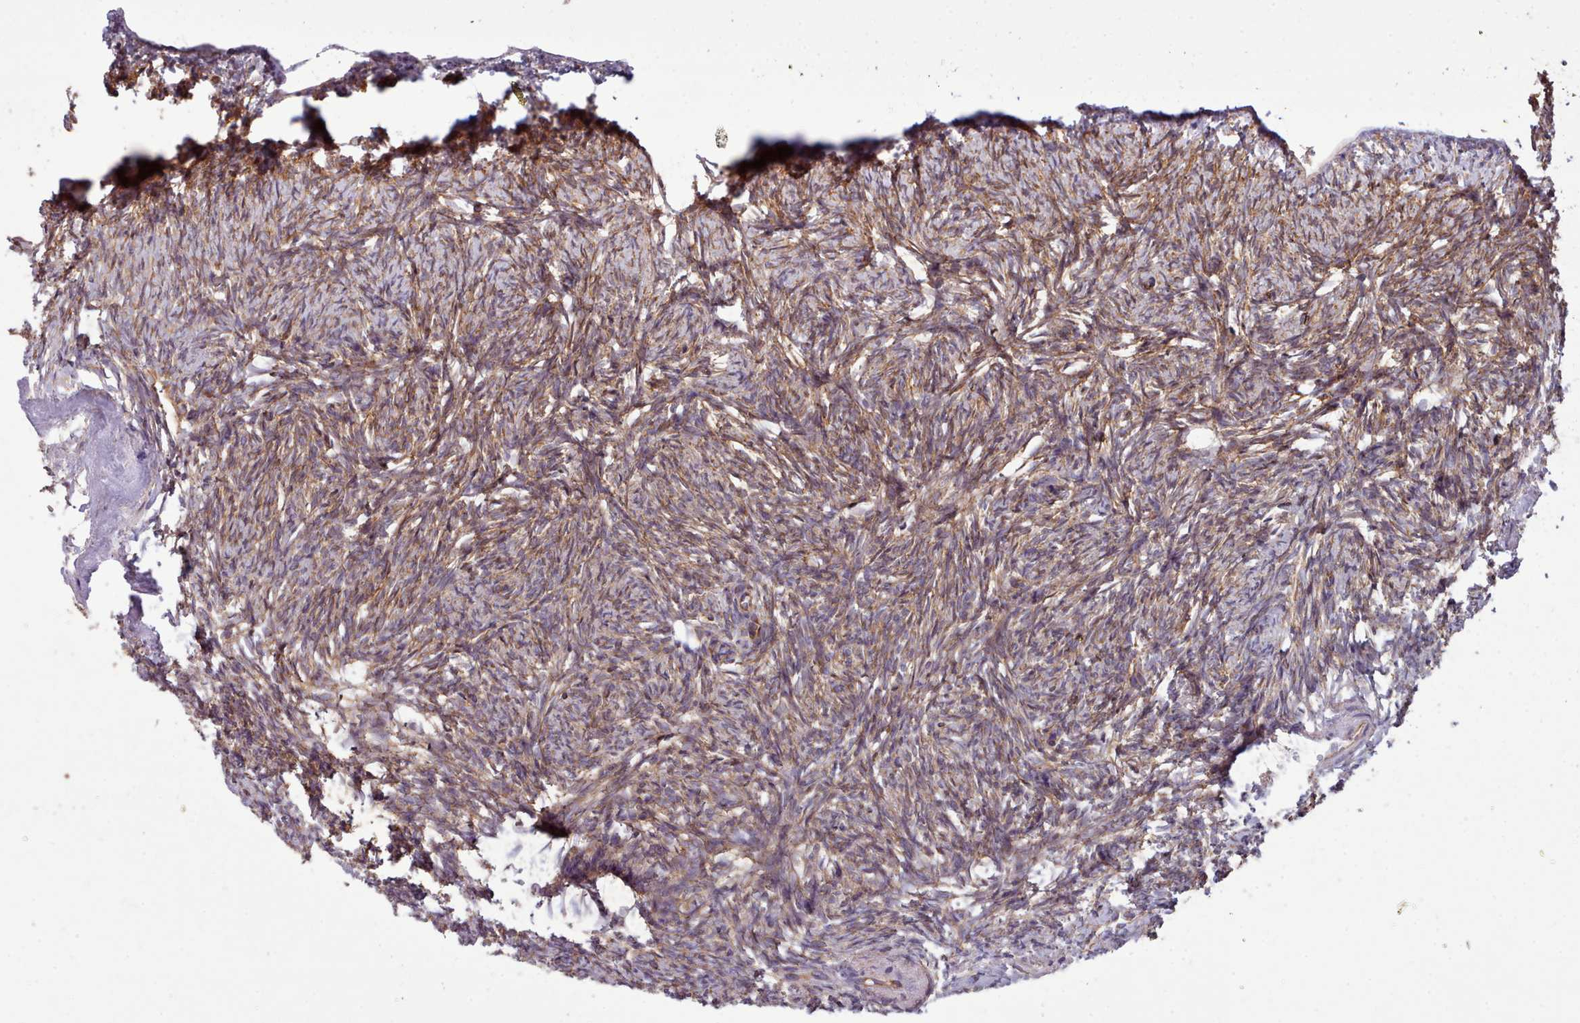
{"staining": {"intensity": "moderate", "quantity": ">75%", "location": "cytoplasmic/membranous"}, "tissue": "ovary", "cell_type": "Ovarian stroma cells", "image_type": "normal", "snomed": [{"axis": "morphology", "description": "Normal tissue, NOS"}, {"axis": "topography", "description": "Ovary"}], "caption": "Immunohistochemistry (IHC) photomicrograph of normal ovary stained for a protein (brown), which displays medium levels of moderate cytoplasmic/membranous expression in about >75% of ovarian stroma cells.", "gene": "MRPL46", "patient": {"sex": "female", "age": 51}}